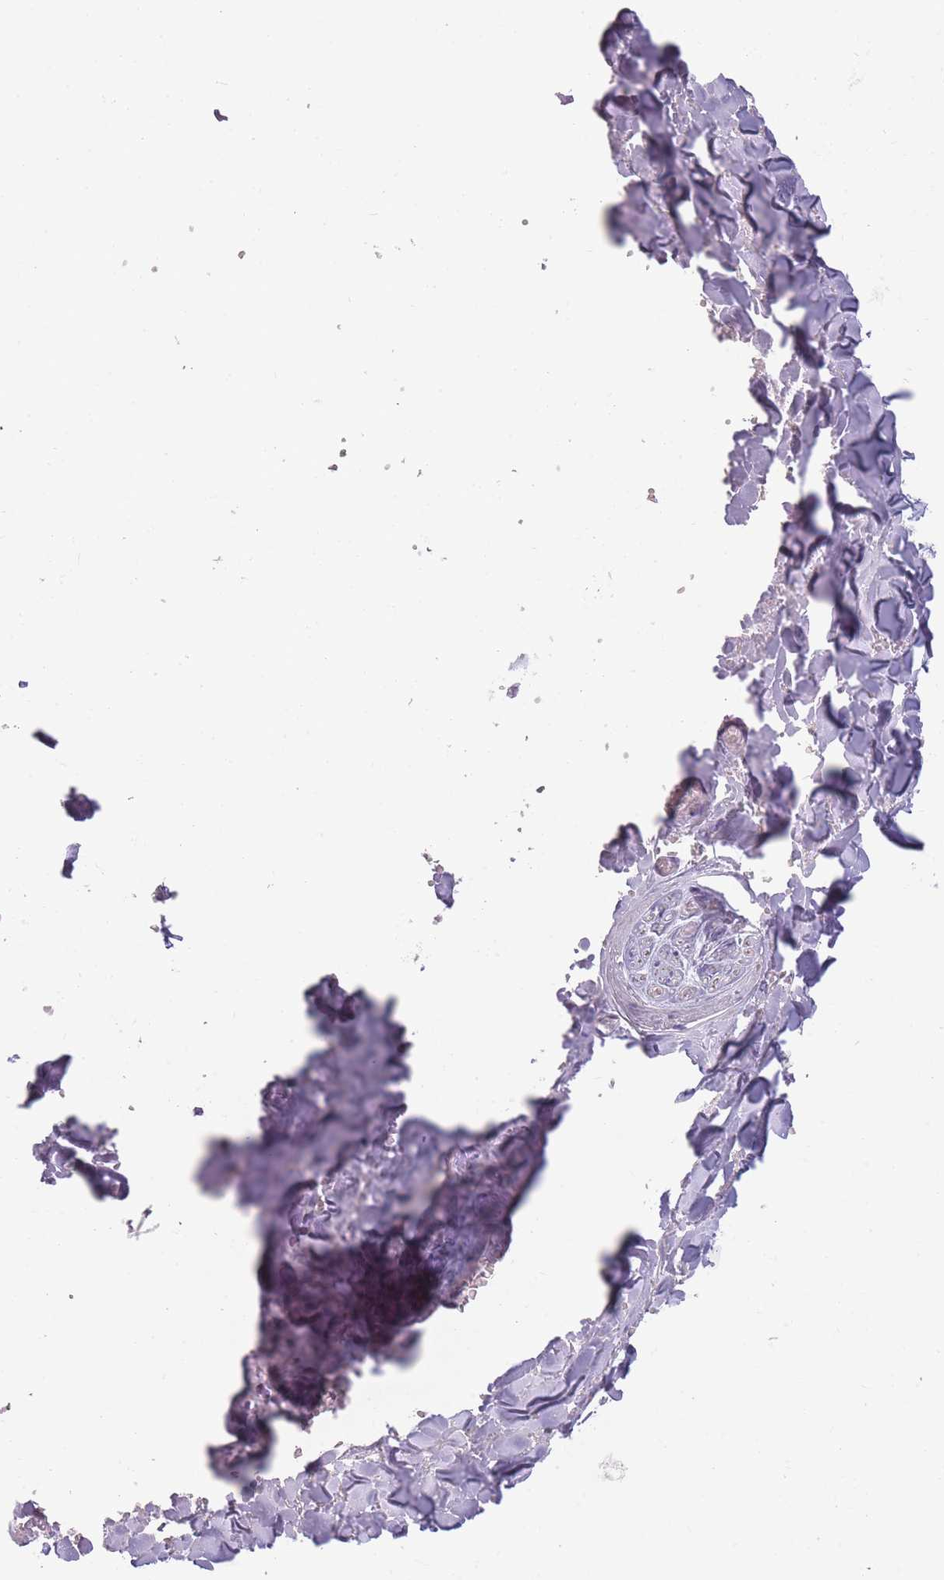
{"staining": {"intensity": "negative", "quantity": "none", "location": "none"}, "tissue": "adipose tissue", "cell_type": "Adipocytes", "image_type": "normal", "snomed": [{"axis": "morphology", "description": "Normal tissue, NOS"}, {"axis": "topography", "description": "Salivary gland"}, {"axis": "topography", "description": "Peripheral nerve tissue"}], "caption": "IHC histopathology image of benign adipose tissue: adipose tissue stained with DAB (3,3'-diaminobenzidine) demonstrates no significant protein expression in adipocytes. The staining was performed using DAB (3,3'-diaminobenzidine) to visualize the protein expression in brown, while the nuclei were stained in blue with hematoxylin (Magnification: 20x).", "gene": "TMEM236", "patient": {"sex": "male", "age": 38}}